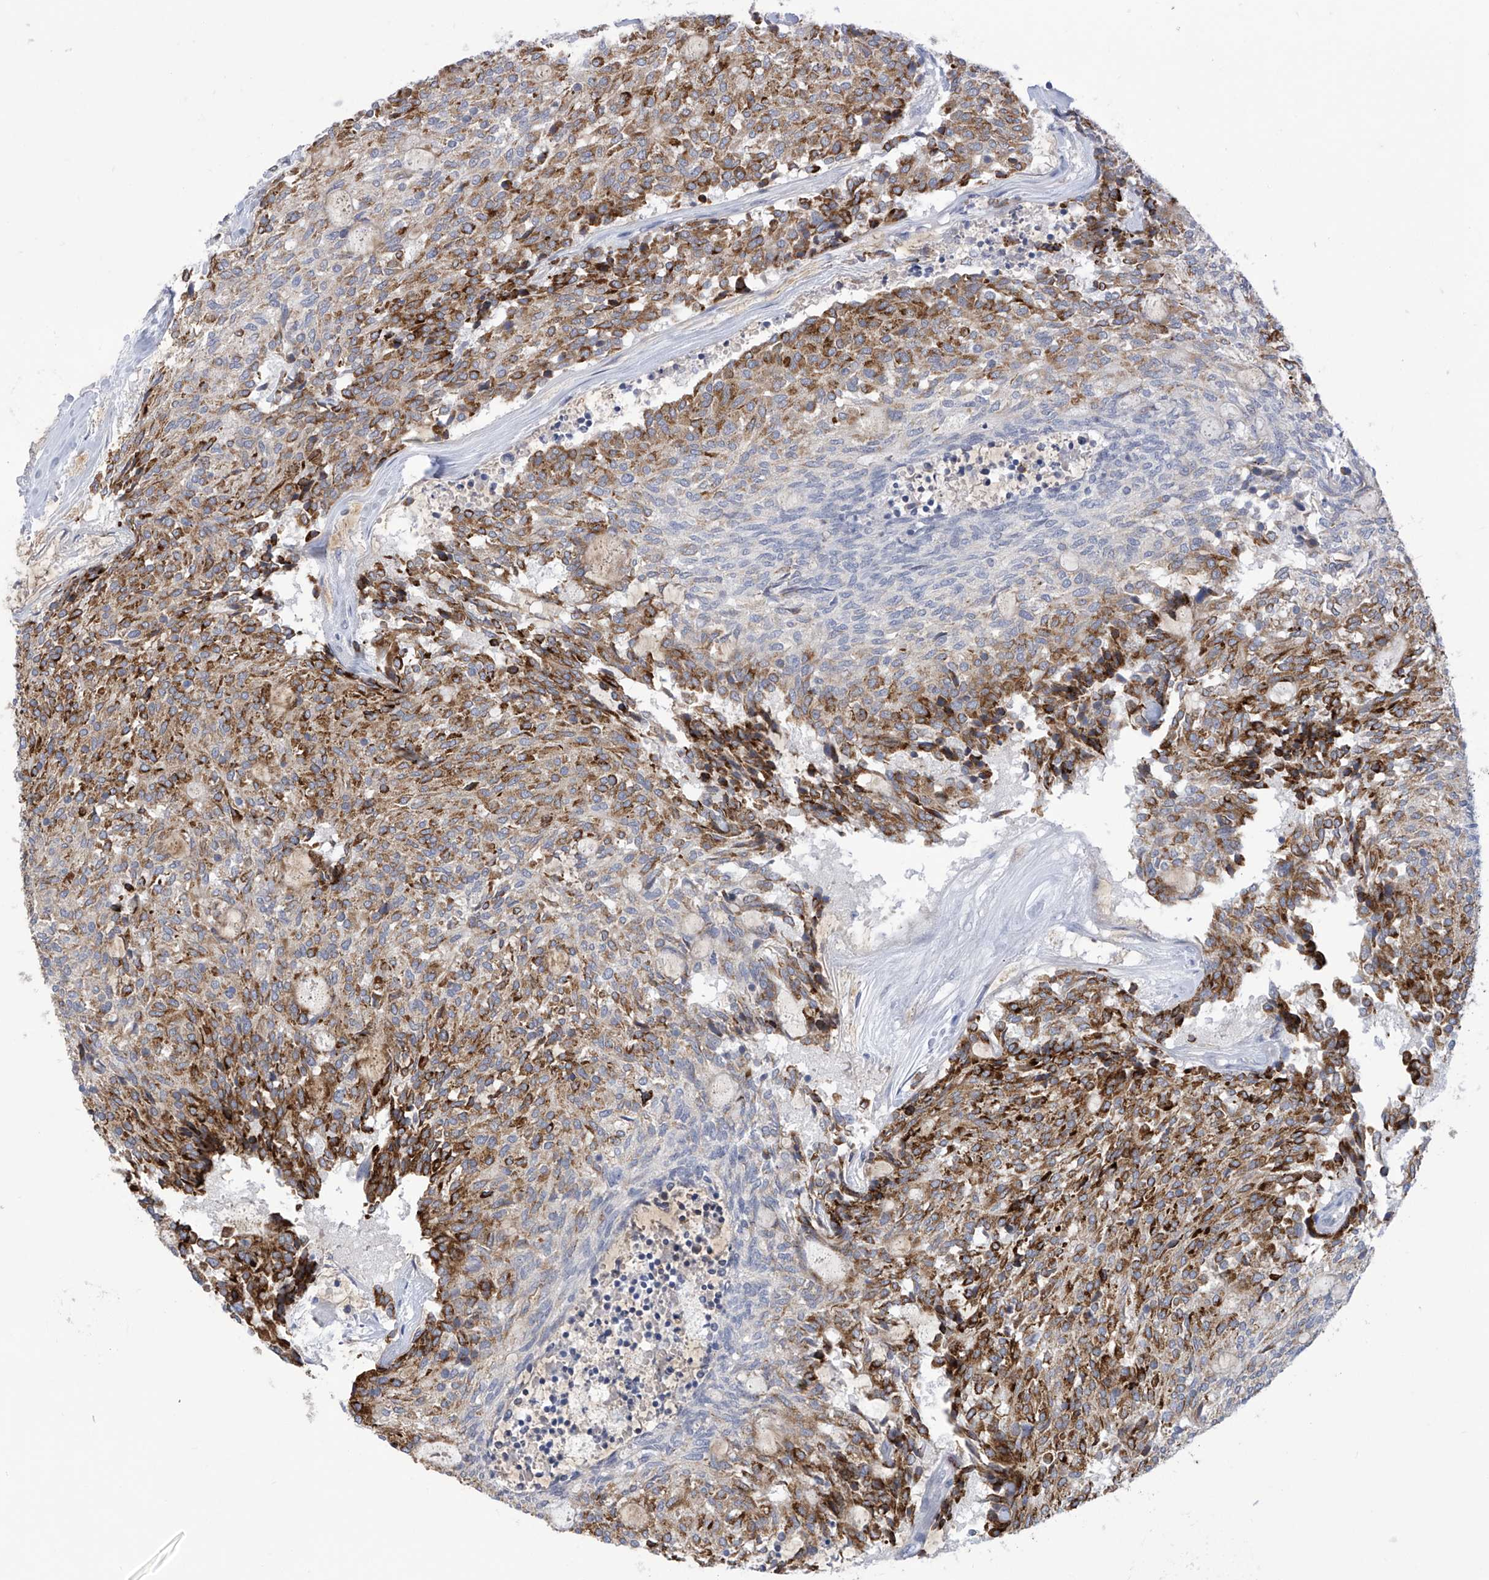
{"staining": {"intensity": "strong", "quantity": "25%-75%", "location": "cytoplasmic/membranous"}, "tissue": "carcinoid", "cell_type": "Tumor cells", "image_type": "cancer", "snomed": [{"axis": "morphology", "description": "Carcinoid, malignant, NOS"}, {"axis": "topography", "description": "Pancreas"}], "caption": "Carcinoid stained with DAB IHC demonstrates high levels of strong cytoplasmic/membranous expression in about 25%-75% of tumor cells.", "gene": "IBA57", "patient": {"sex": "female", "age": 54}}